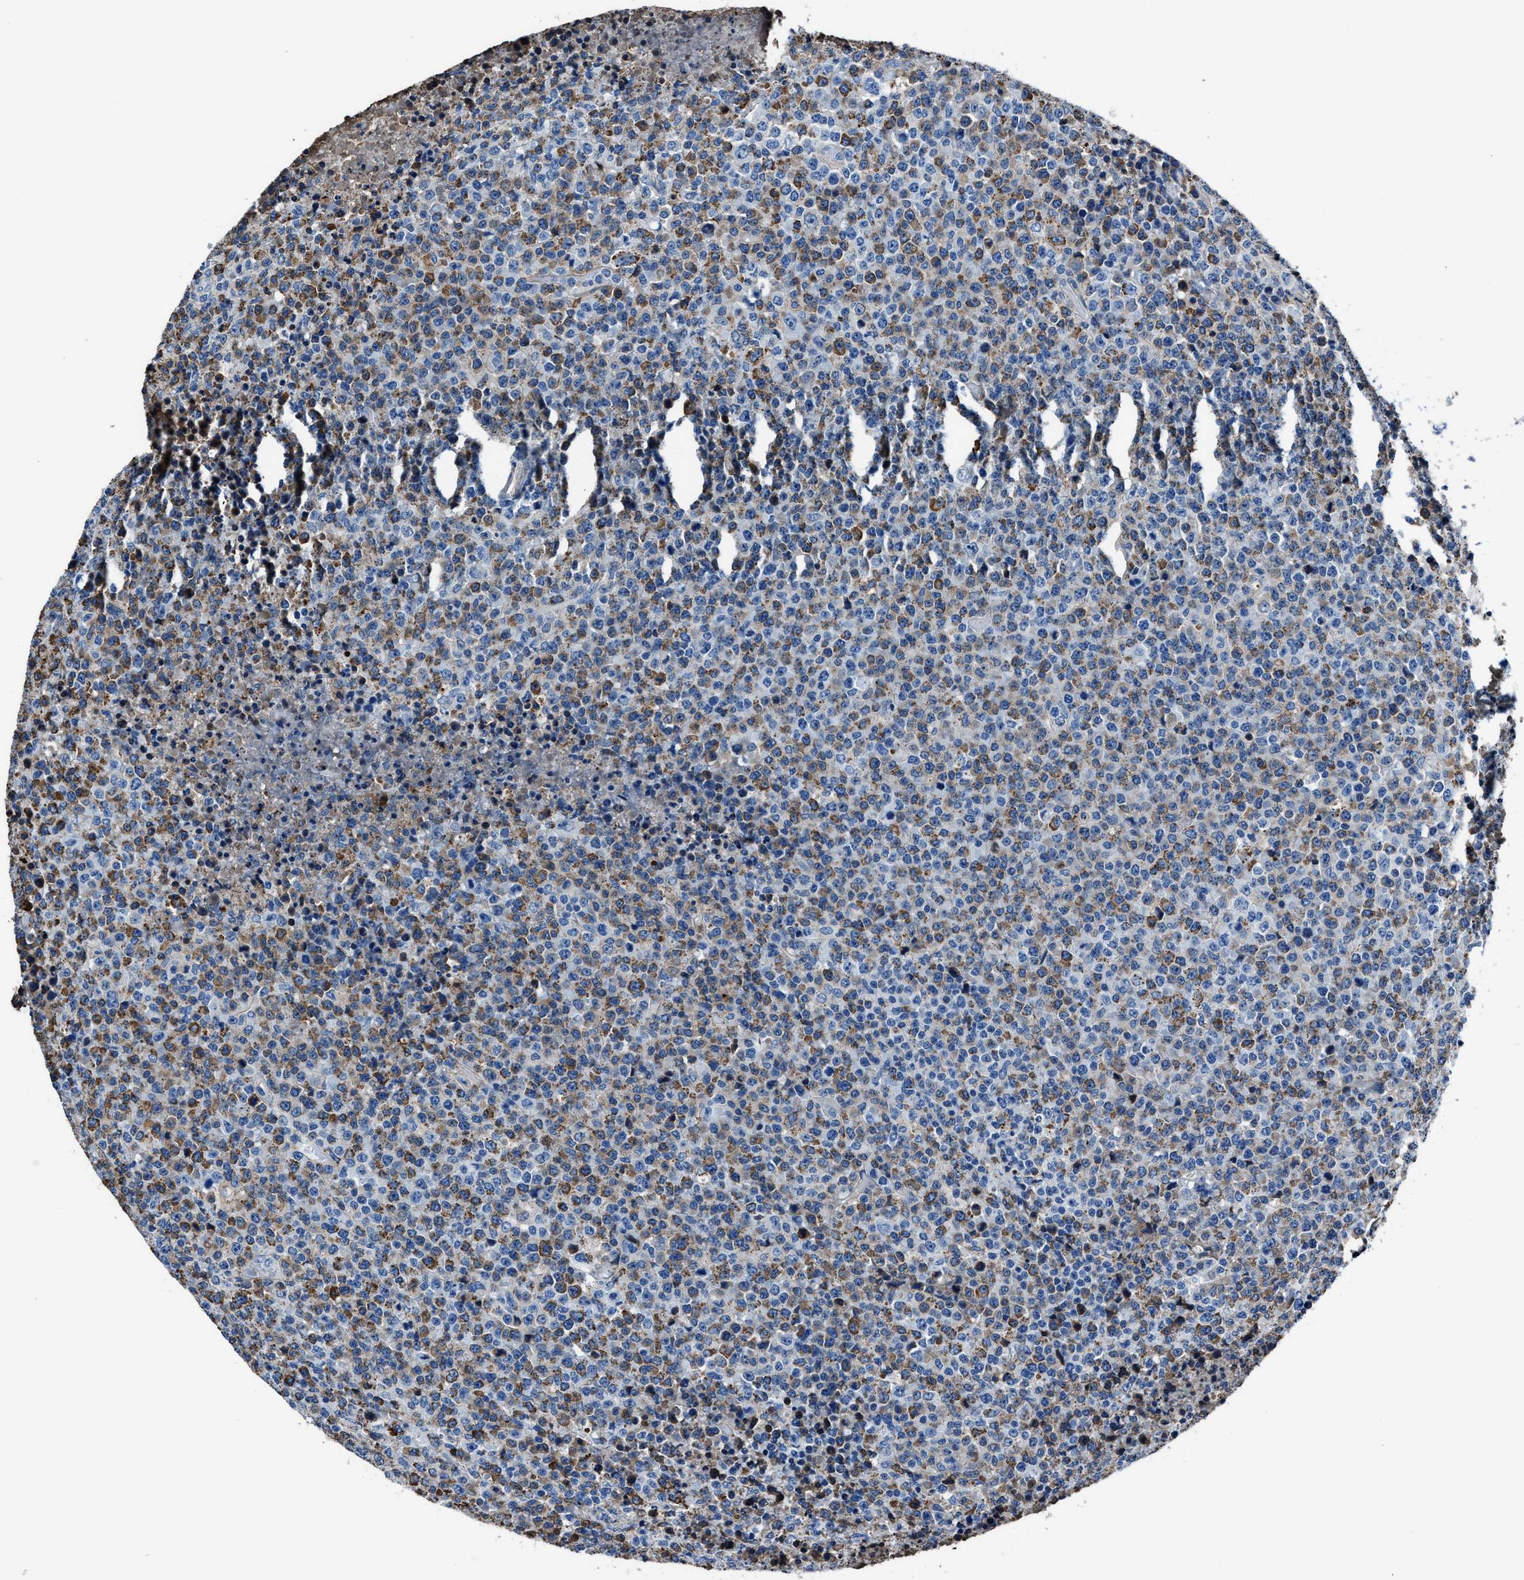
{"staining": {"intensity": "moderate", "quantity": "25%-75%", "location": "cytoplasmic/membranous"}, "tissue": "lymphoma", "cell_type": "Tumor cells", "image_type": "cancer", "snomed": [{"axis": "morphology", "description": "Malignant lymphoma, non-Hodgkin's type, High grade"}, {"axis": "topography", "description": "Lymph node"}], "caption": "Moderate cytoplasmic/membranous staining for a protein is appreciated in about 25%-75% of tumor cells of malignant lymphoma, non-Hodgkin's type (high-grade) using immunohistochemistry.", "gene": "NACAD", "patient": {"sex": "male", "age": 13}}